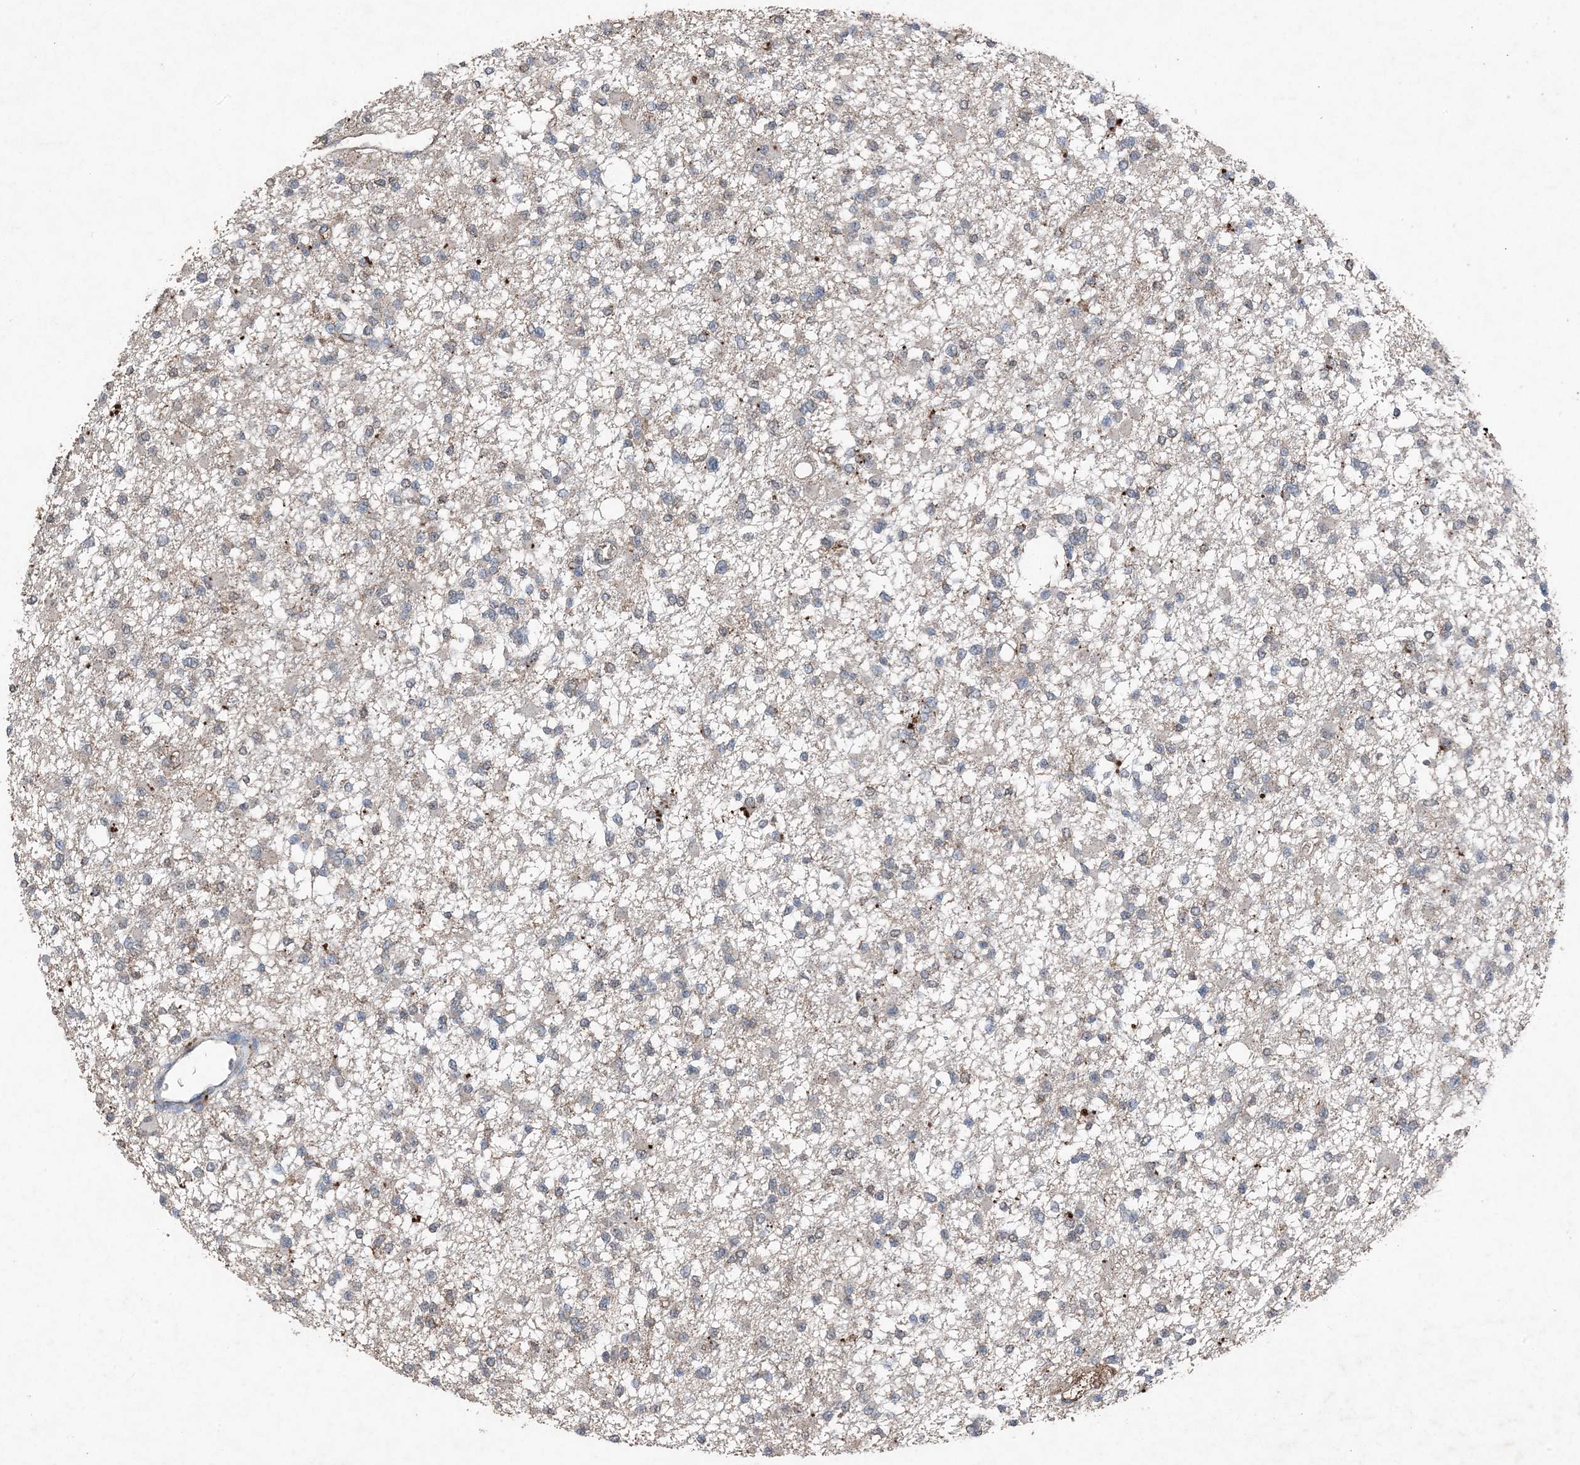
{"staining": {"intensity": "negative", "quantity": "none", "location": "none"}, "tissue": "glioma", "cell_type": "Tumor cells", "image_type": "cancer", "snomed": [{"axis": "morphology", "description": "Glioma, malignant, Low grade"}, {"axis": "topography", "description": "Brain"}], "caption": "A photomicrograph of human glioma is negative for staining in tumor cells. The staining was performed using DAB (3,3'-diaminobenzidine) to visualize the protein expression in brown, while the nuclei were stained in blue with hematoxylin (Magnification: 20x).", "gene": "FCN3", "patient": {"sex": "female", "age": 22}}